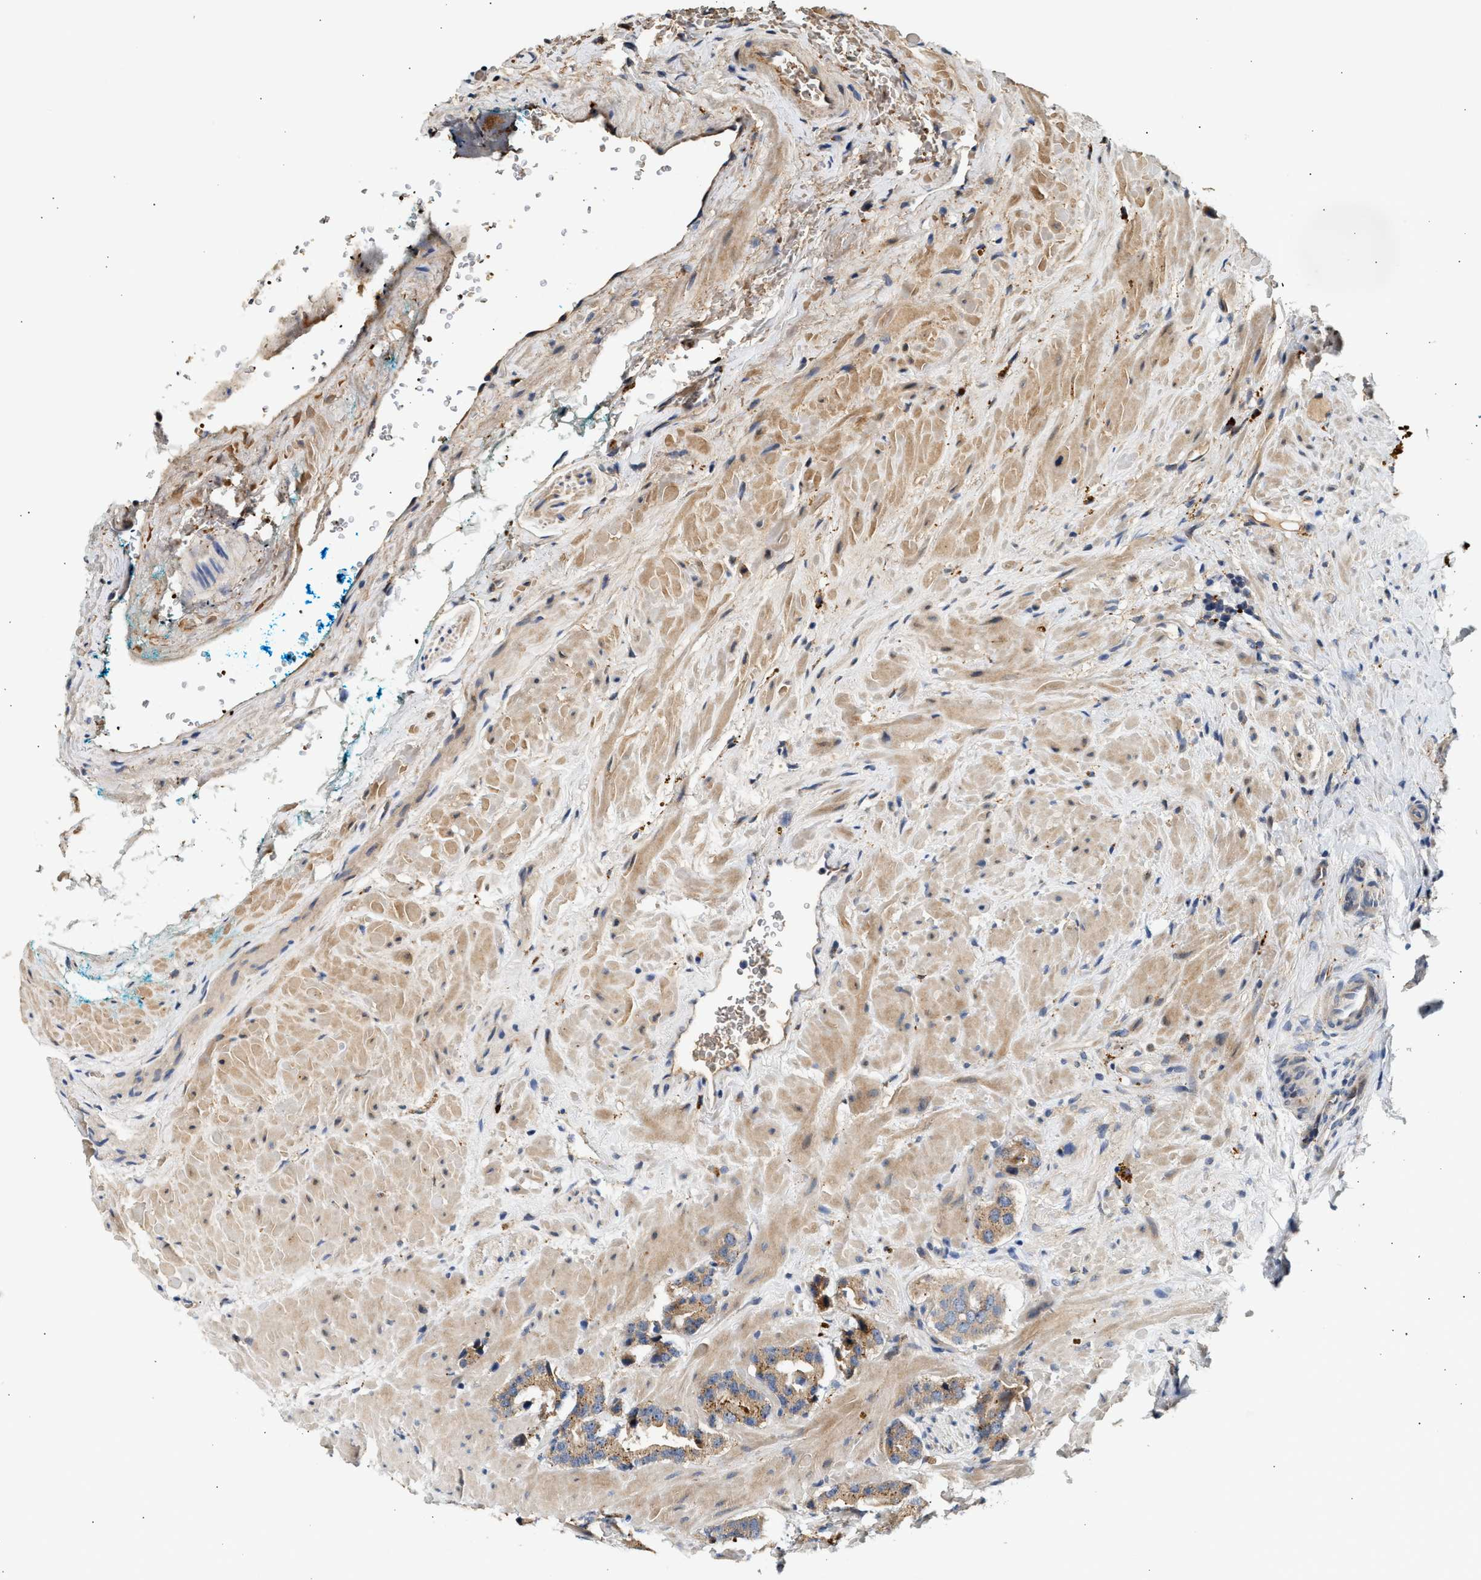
{"staining": {"intensity": "weak", "quantity": ">75%", "location": "cytoplasmic/membranous"}, "tissue": "prostate cancer", "cell_type": "Tumor cells", "image_type": "cancer", "snomed": [{"axis": "morphology", "description": "Adenocarcinoma, High grade"}, {"axis": "topography", "description": "Prostate"}], "caption": "Weak cytoplasmic/membranous expression is present in approximately >75% of tumor cells in prostate cancer.", "gene": "PLD3", "patient": {"sex": "male", "age": 64}}